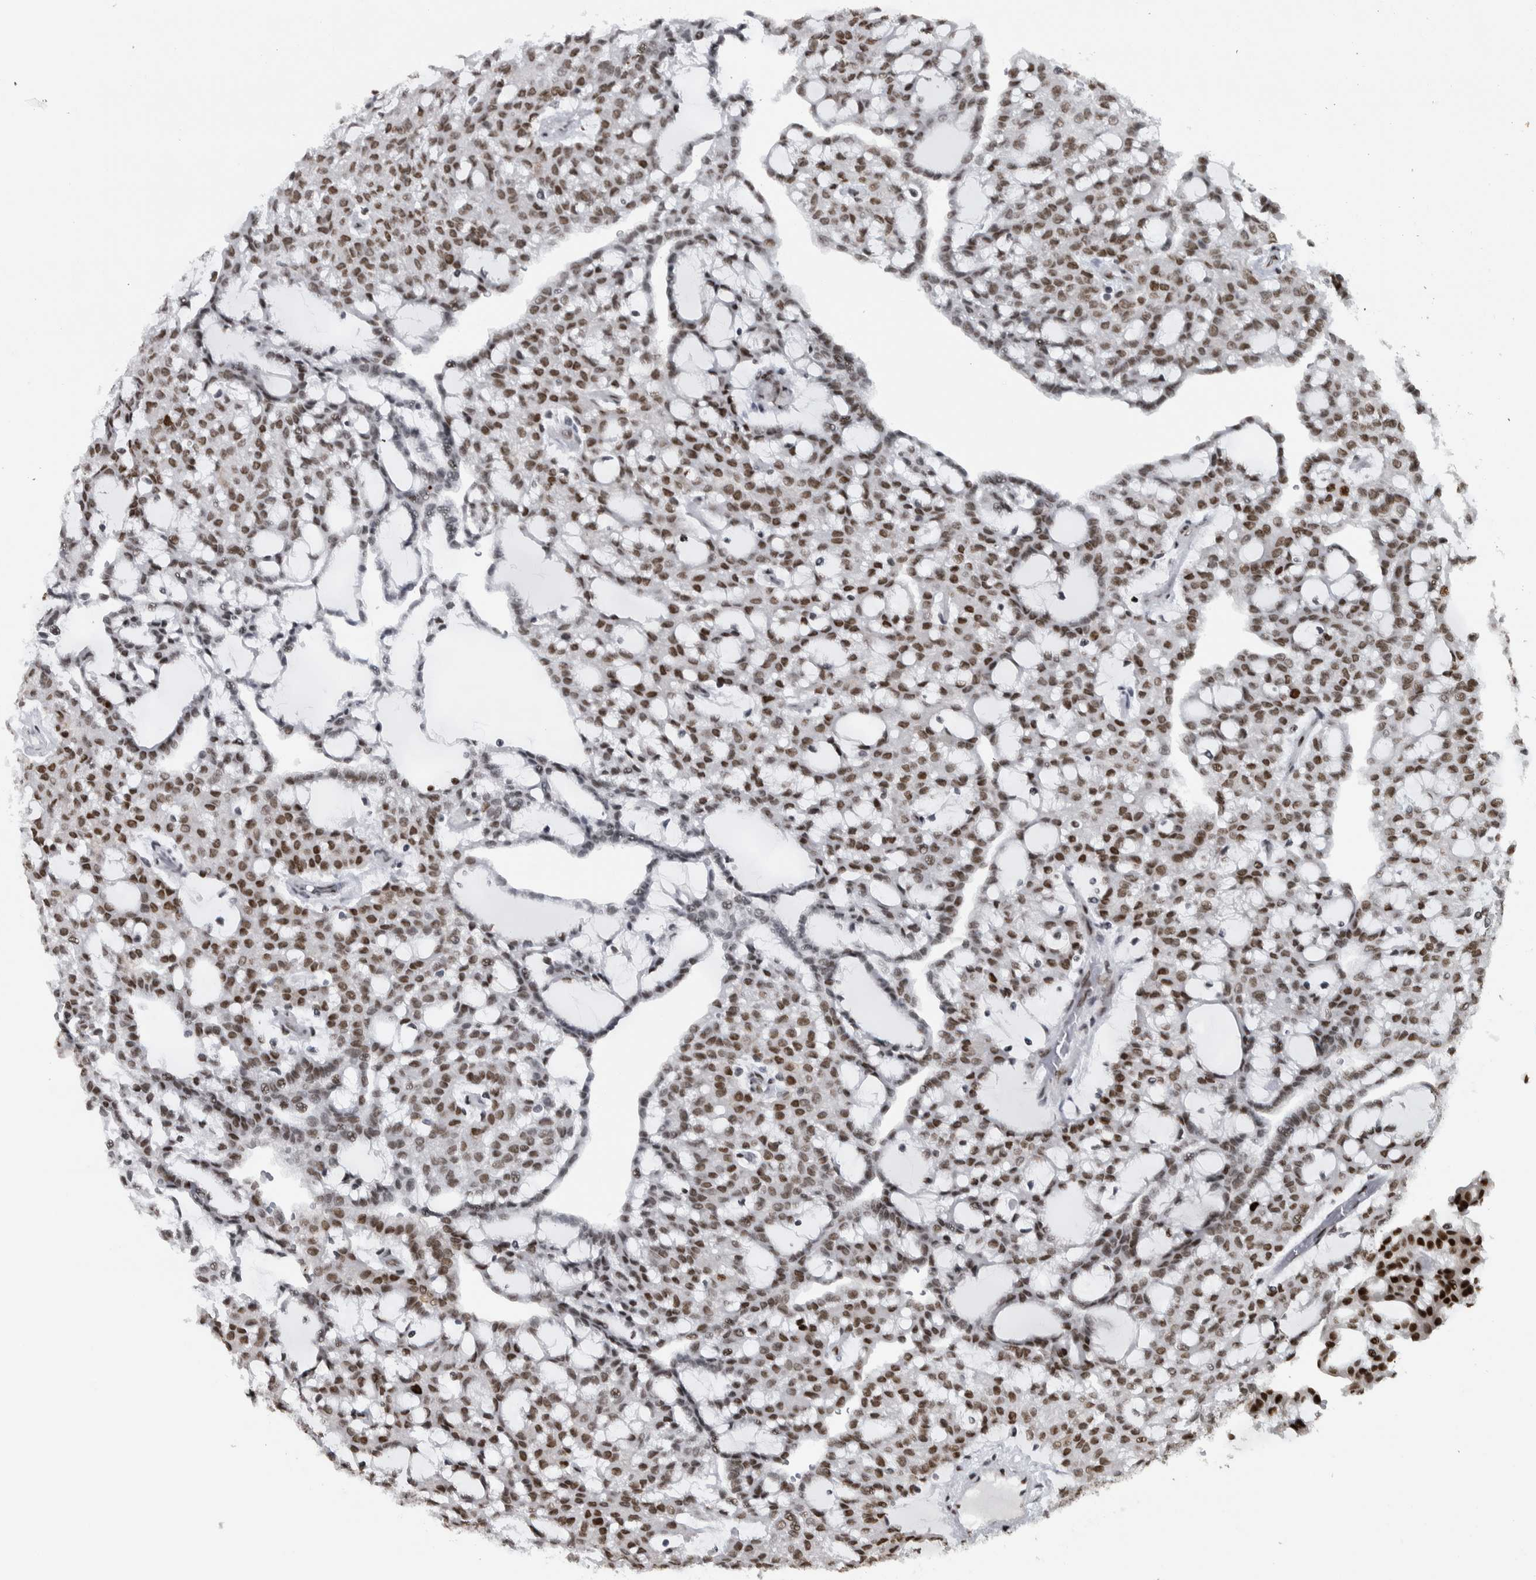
{"staining": {"intensity": "moderate", "quantity": ">75%", "location": "nuclear"}, "tissue": "renal cancer", "cell_type": "Tumor cells", "image_type": "cancer", "snomed": [{"axis": "morphology", "description": "Adenocarcinoma, NOS"}, {"axis": "topography", "description": "Kidney"}], "caption": "Moderate nuclear protein expression is present in about >75% of tumor cells in renal cancer. The protein is stained brown, and the nuclei are stained in blue (DAB (3,3'-diaminobenzidine) IHC with brightfield microscopy, high magnification).", "gene": "TOP2B", "patient": {"sex": "male", "age": 63}}